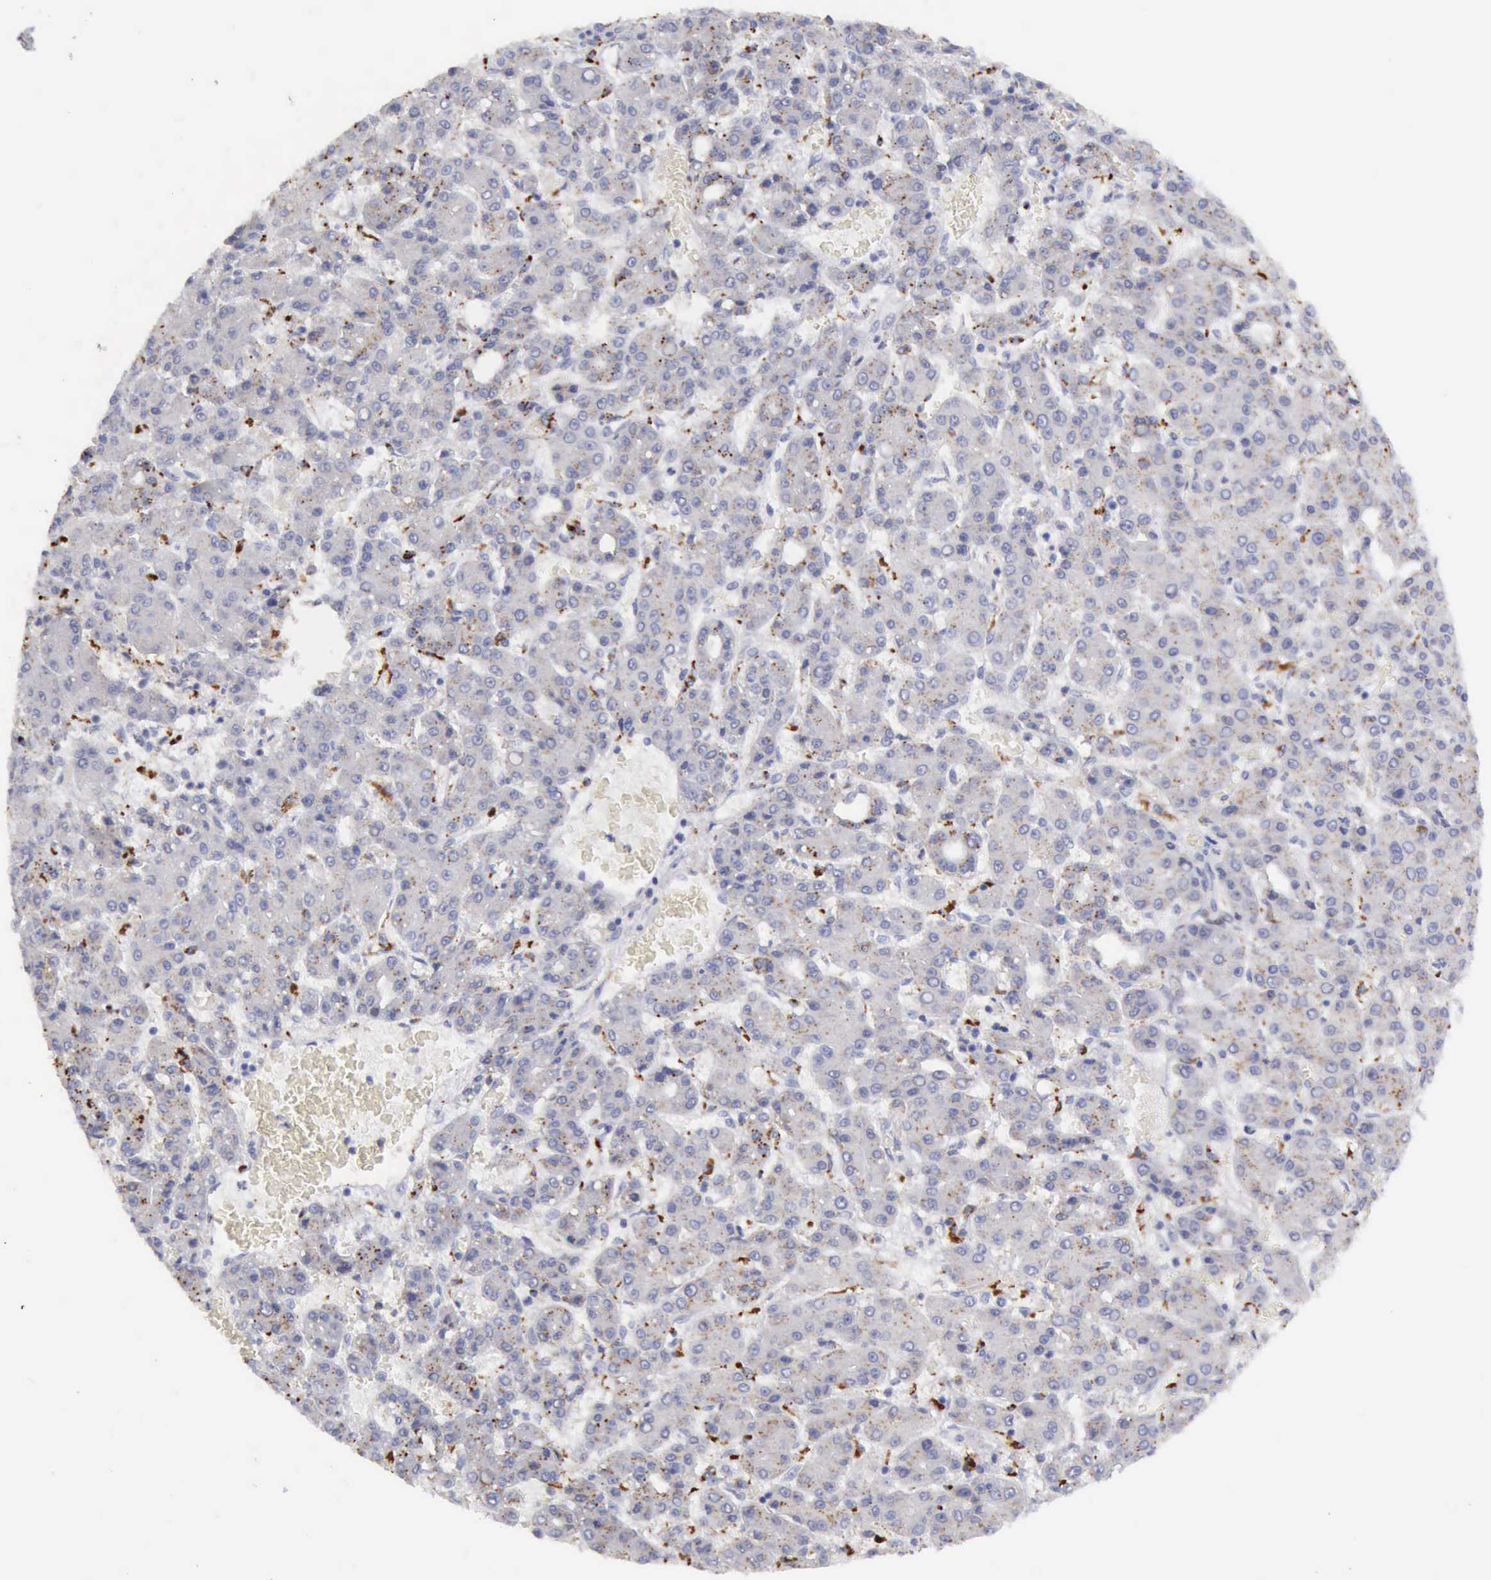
{"staining": {"intensity": "negative", "quantity": "none", "location": "none"}, "tissue": "liver cancer", "cell_type": "Tumor cells", "image_type": "cancer", "snomed": [{"axis": "morphology", "description": "Carcinoma, Hepatocellular, NOS"}, {"axis": "topography", "description": "Liver"}], "caption": "High power microscopy photomicrograph of an immunohistochemistry image of hepatocellular carcinoma (liver), revealing no significant expression in tumor cells.", "gene": "CTSS", "patient": {"sex": "male", "age": 69}}